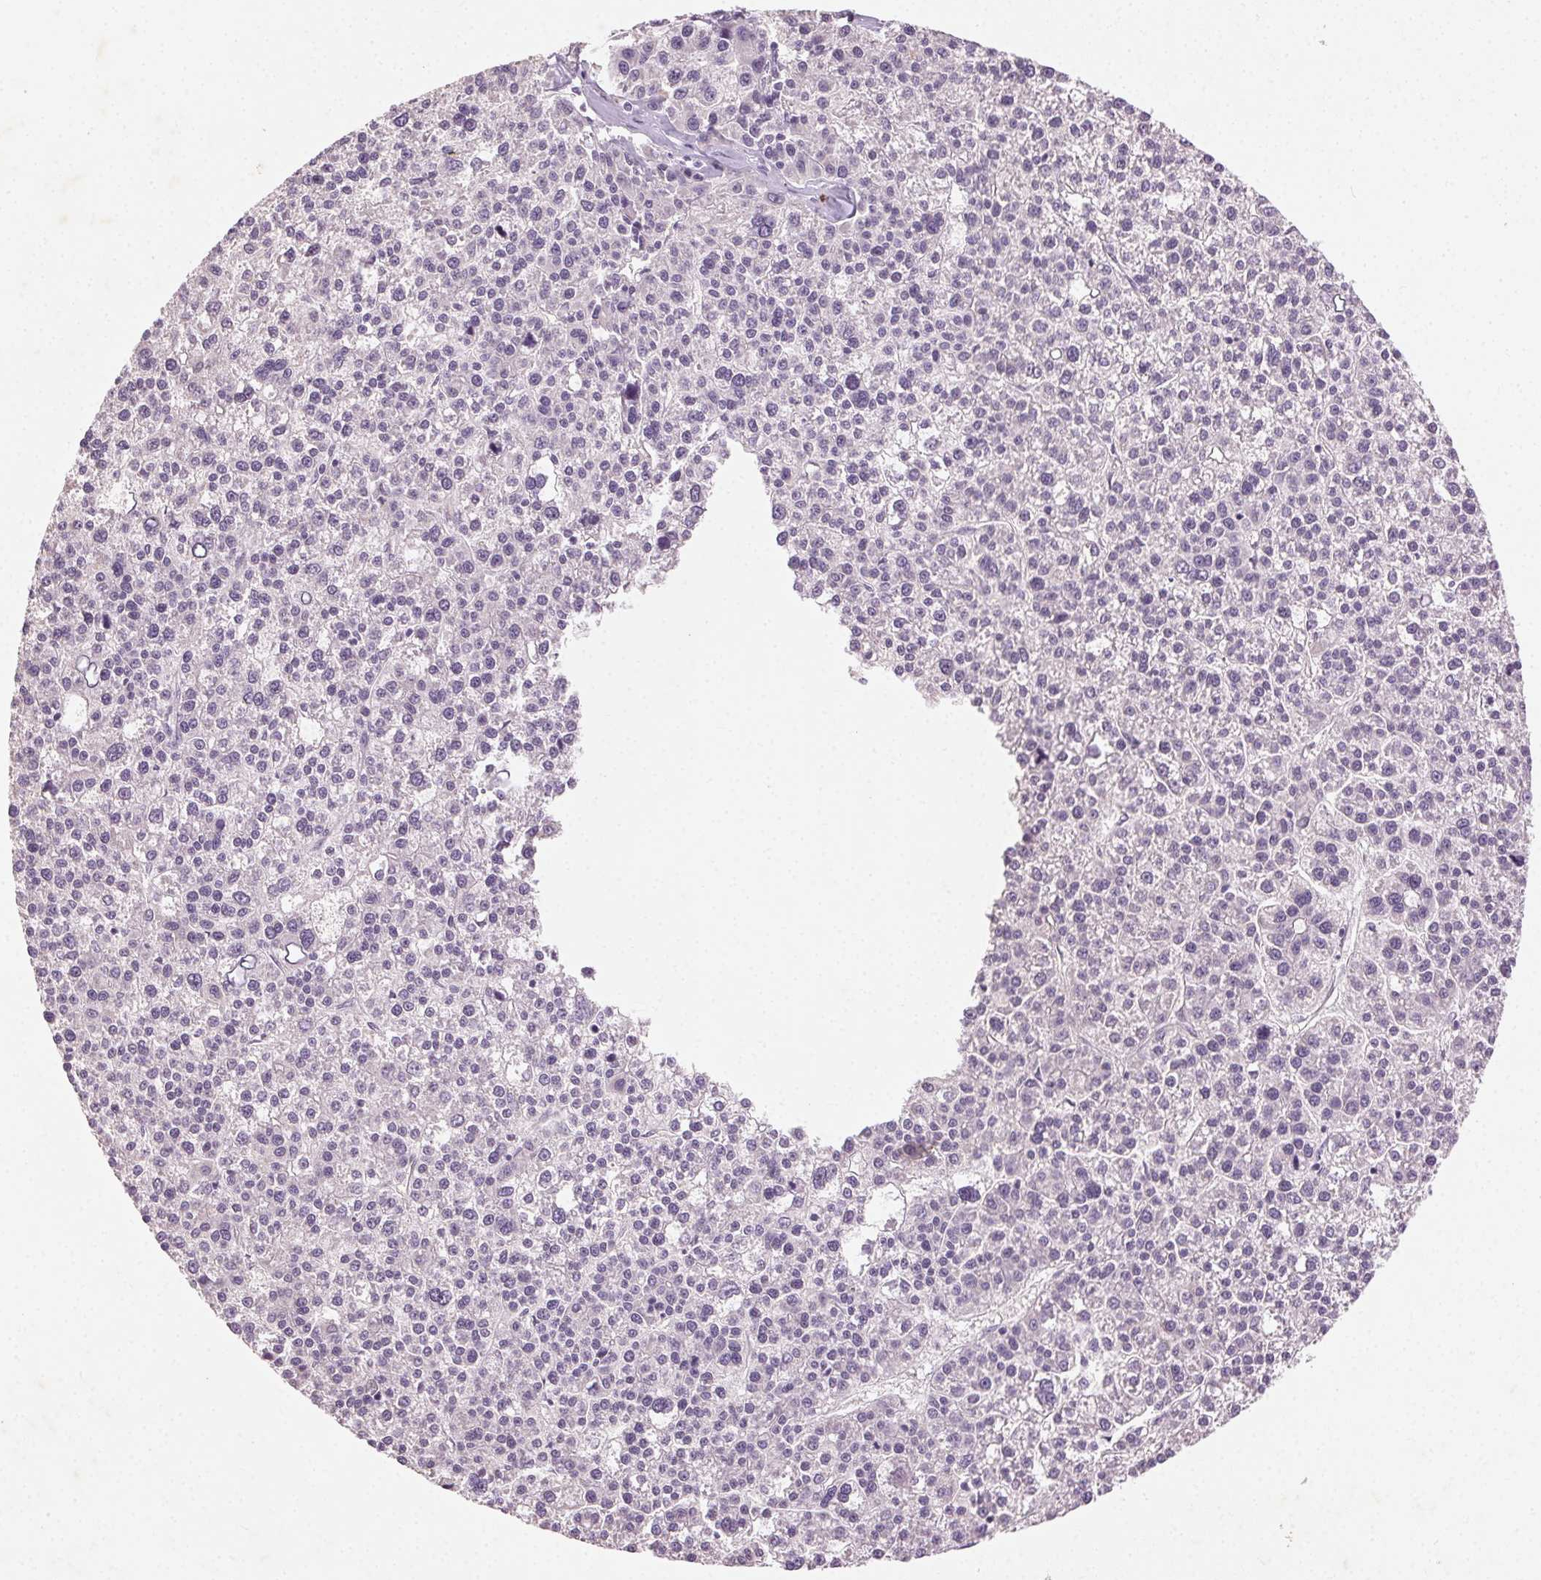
{"staining": {"intensity": "negative", "quantity": "none", "location": "none"}, "tissue": "liver cancer", "cell_type": "Tumor cells", "image_type": "cancer", "snomed": [{"axis": "morphology", "description": "Carcinoma, Hepatocellular, NOS"}, {"axis": "topography", "description": "Liver"}], "caption": "Immunohistochemistry (IHC) of liver cancer exhibits no expression in tumor cells. Nuclei are stained in blue.", "gene": "CLTRN", "patient": {"sex": "female", "age": 58}}